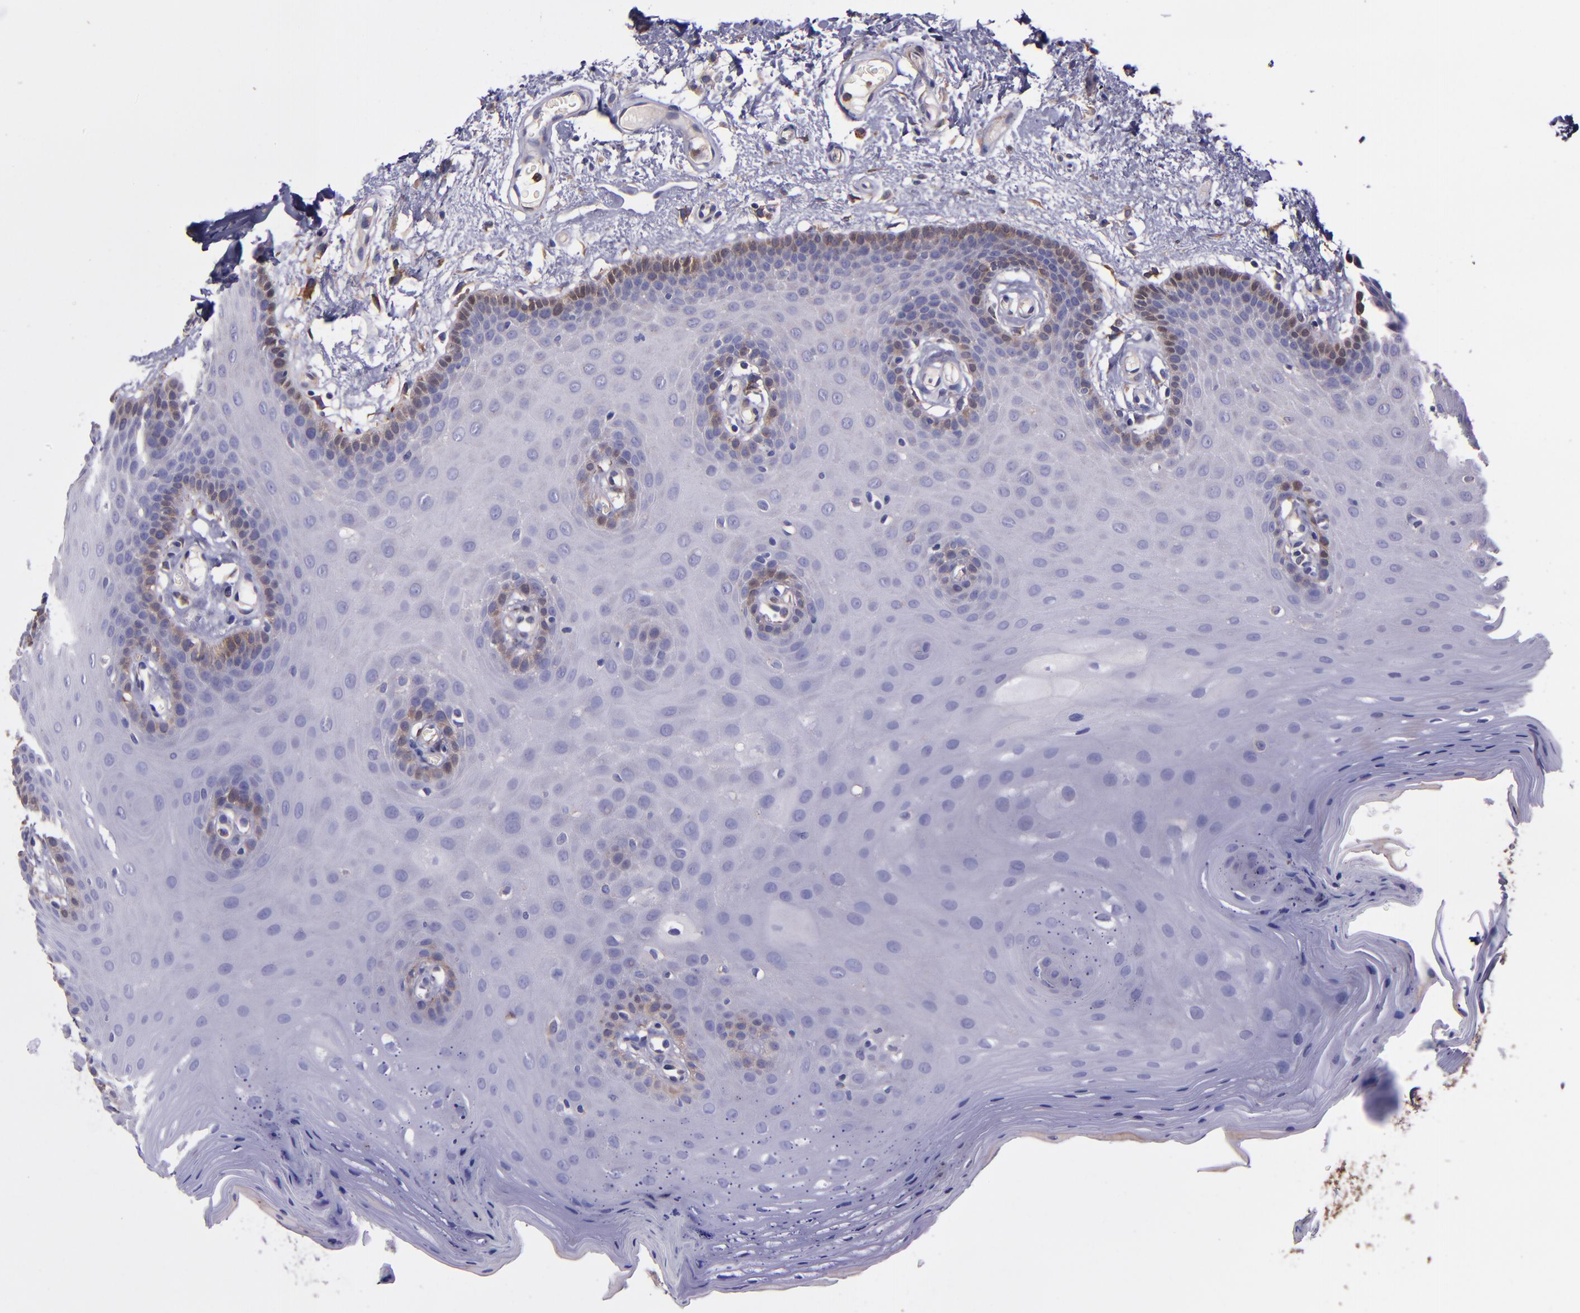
{"staining": {"intensity": "moderate", "quantity": "<25%", "location": "cytoplasmic/membranous"}, "tissue": "oral mucosa", "cell_type": "Squamous epithelial cells", "image_type": "normal", "snomed": [{"axis": "morphology", "description": "Normal tissue, NOS"}, {"axis": "morphology", "description": "Squamous cell carcinoma, NOS"}, {"axis": "topography", "description": "Skeletal muscle"}, {"axis": "topography", "description": "Oral tissue"}, {"axis": "topography", "description": "Head-Neck"}], "caption": "Immunohistochemistry (IHC) (DAB (3,3'-diaminobenzidine)) staining of unremarkable human oral mucosa demonstrates moderate cytoplasmic/membranous protein staining in about <25% of squamous epithelial cells. The staining was performed using DAB (3,3'-diaminobenzidine), with brown indicating positive protein expression. Nuclei are stained blue with hematoxylin.", "gene": "WASH6P", "patient": {"sex": "male", "age": 71}}